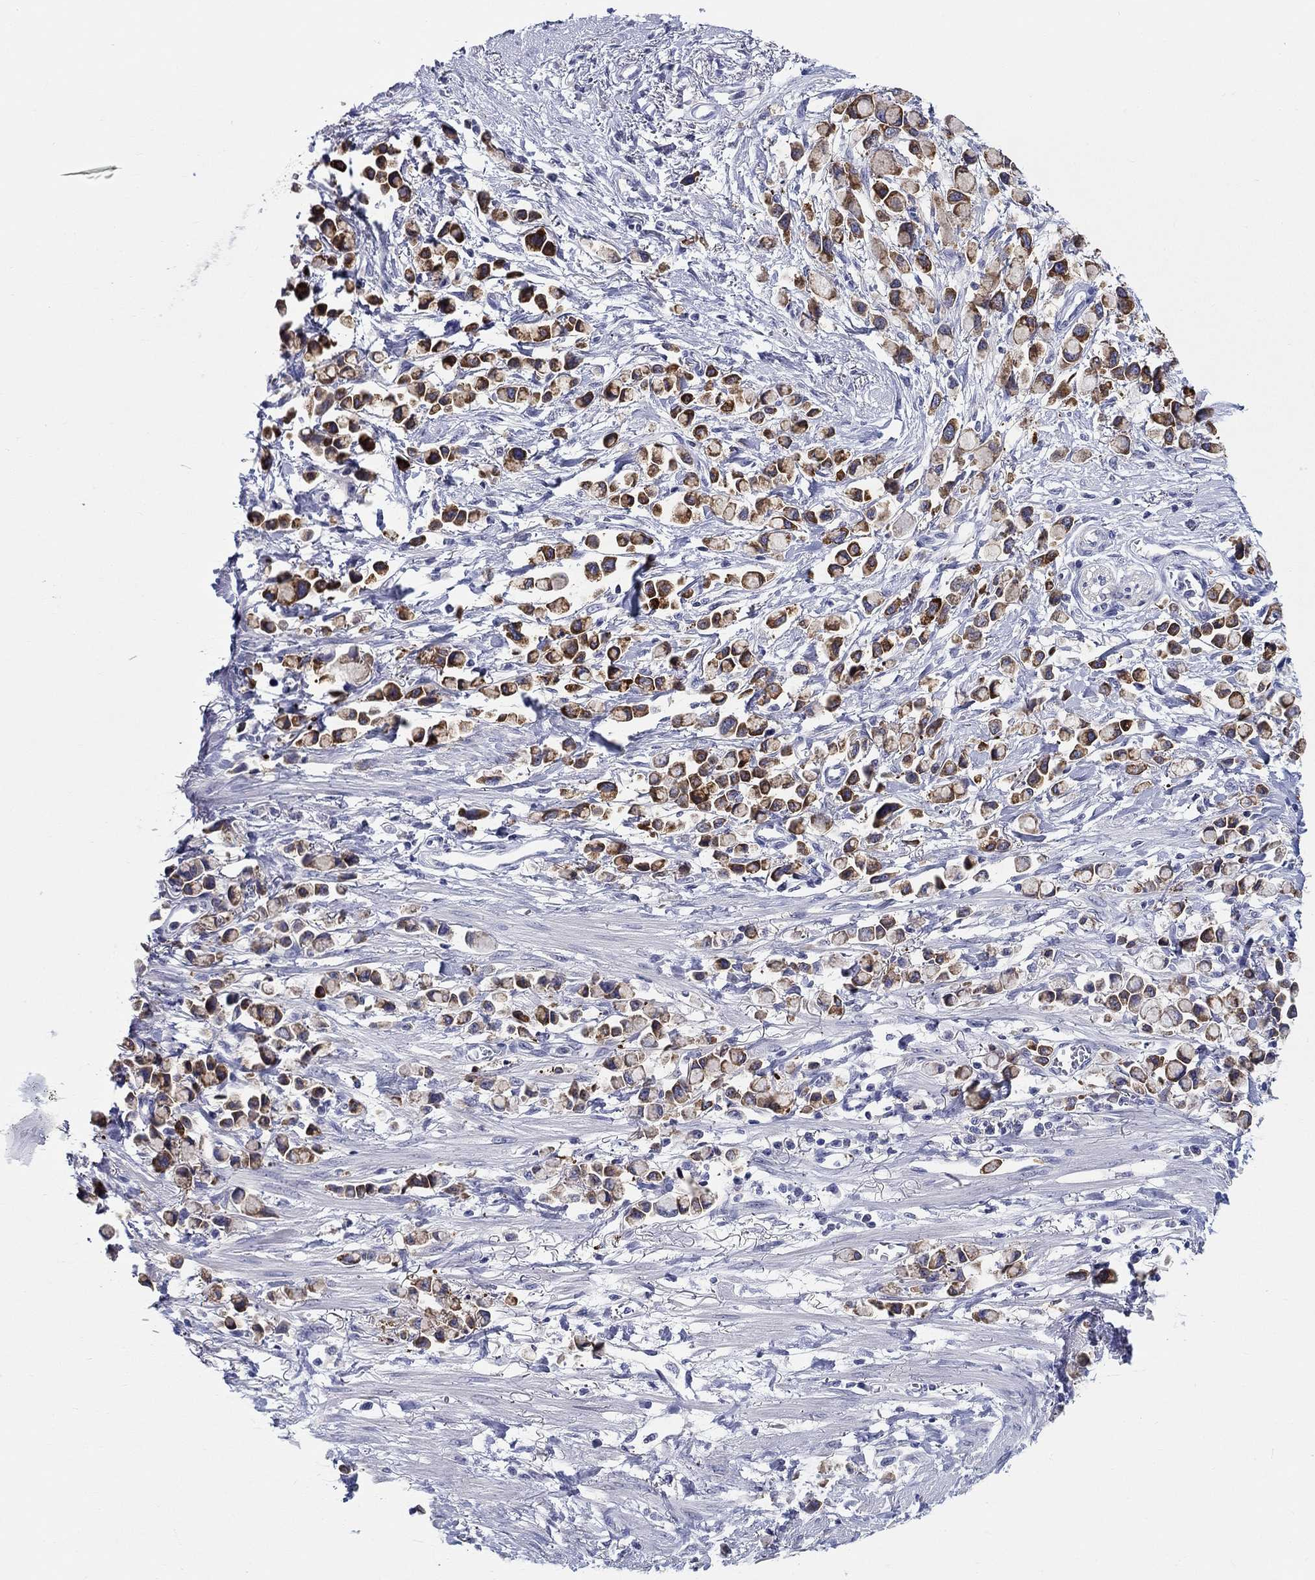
{"staining": {"intensity": "strong", "quantity": ">75%", "location": "cytoplasmic/membranous"}, "tissue": "stomach cancer", "cell_type": "Tumor cells", "image_type": "cancer", "snomed": [{"axis": "morphology", "description": "Adenocarcinoma, NOS"}, {"axis": "topography", "description": "Stomach"}], "caption": "Strong cytoplasmic/membranous staining for a protein is seen in about >75% of tumor cells of stomach cancer using immunohistochemistry (IHC).", "gene": "RAP1GAP", "patient": {"sex": "female", "age": 81}}